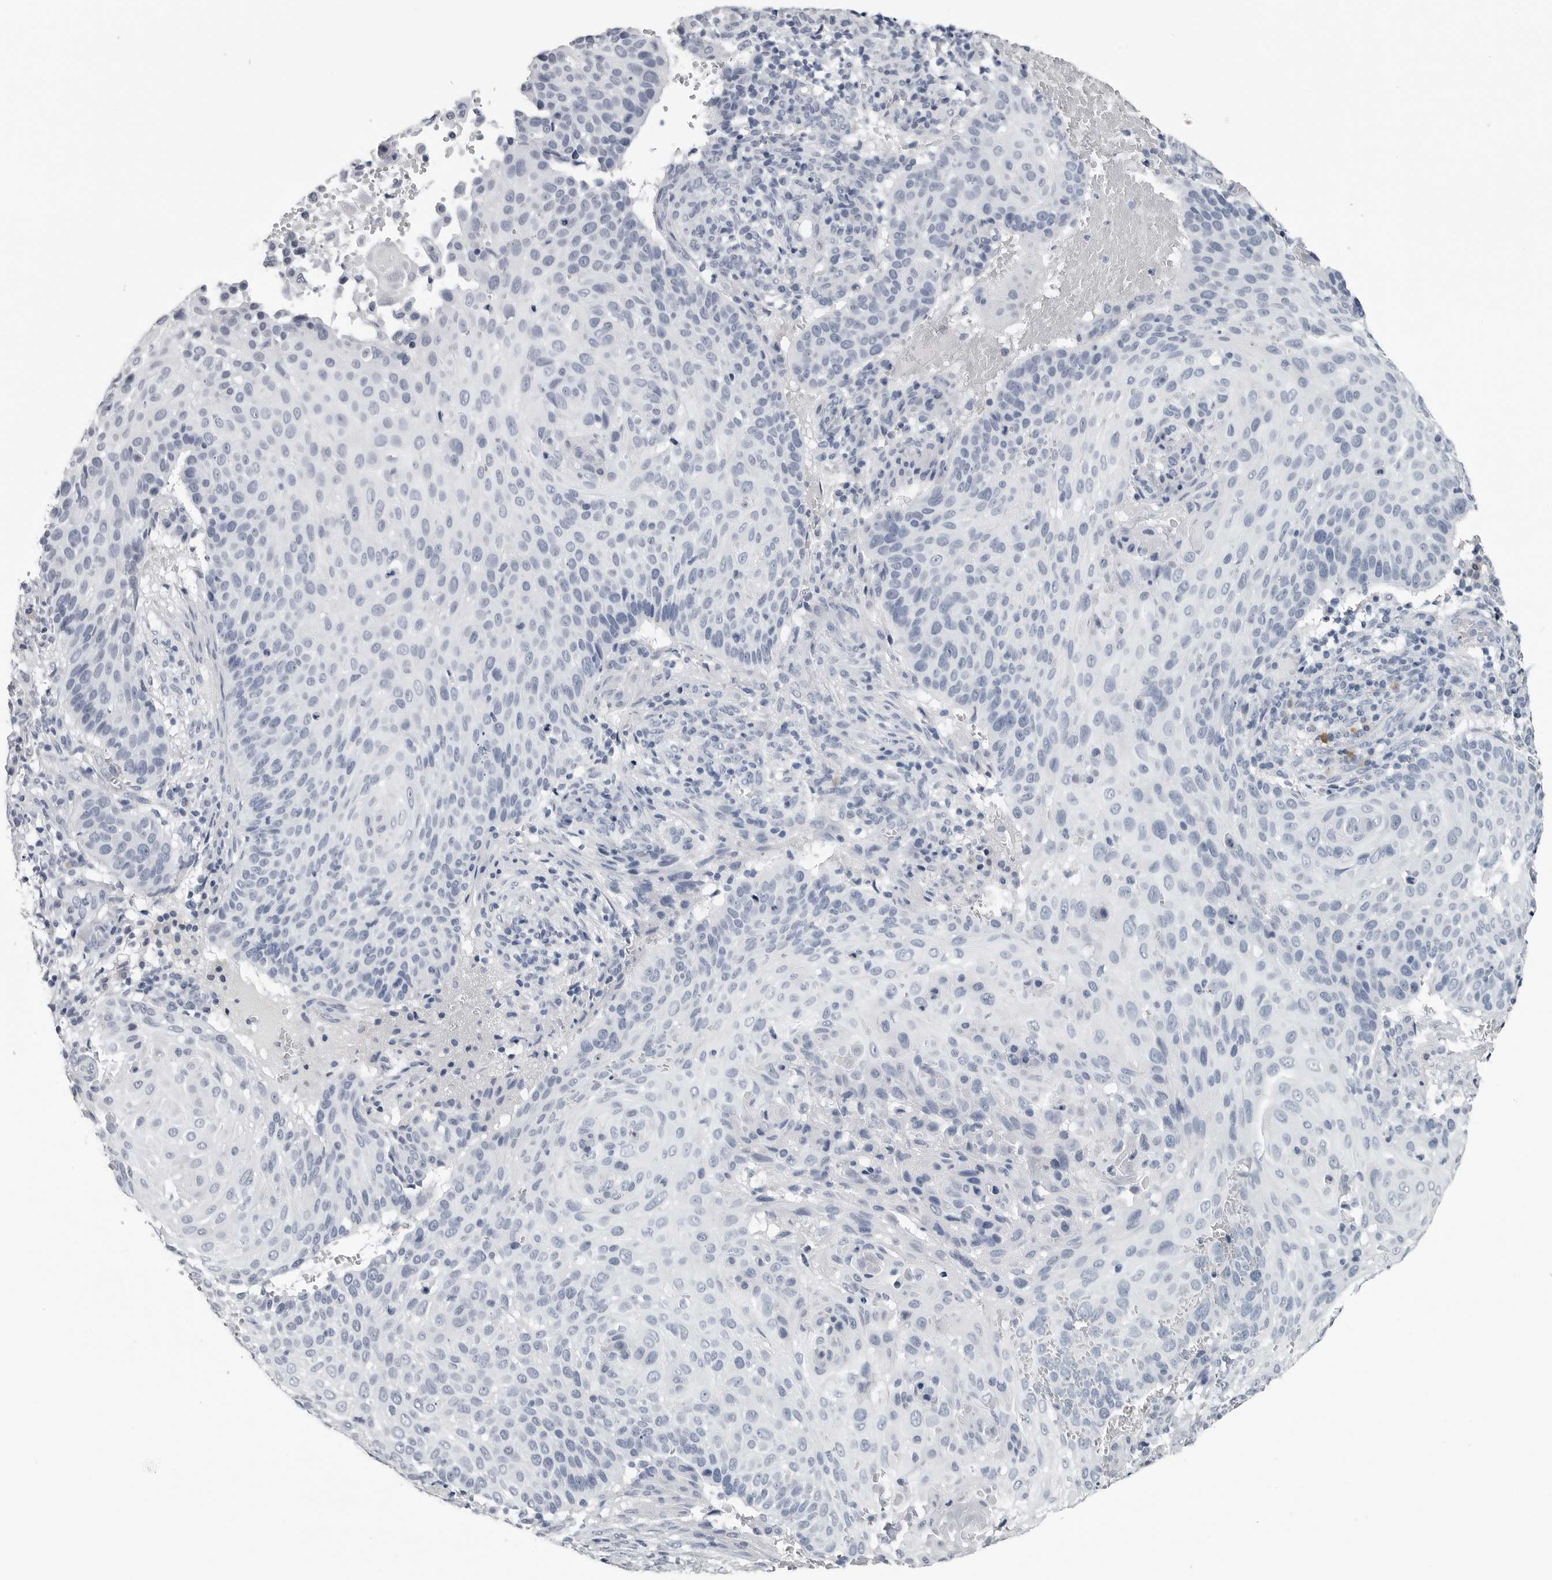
{"staining": {"intensity": "negative", "quantity": "none", "location": "none"}, "tissue": "cervical cancer", "cell_type": "Tumor cells", "image_type": "cancer", "snomed": [{"axis": "morphology", "description": "Squamous cell carcinoma, NOS"}, {"axis": "topography", "description": "Cervix"}], "caption": "Micrograph shows no significant protein positivity in tumor cells of cervical squamous cell carcinoma.", "gene": "AMPD1", "patient": {"sex": "female", "age": 74}}